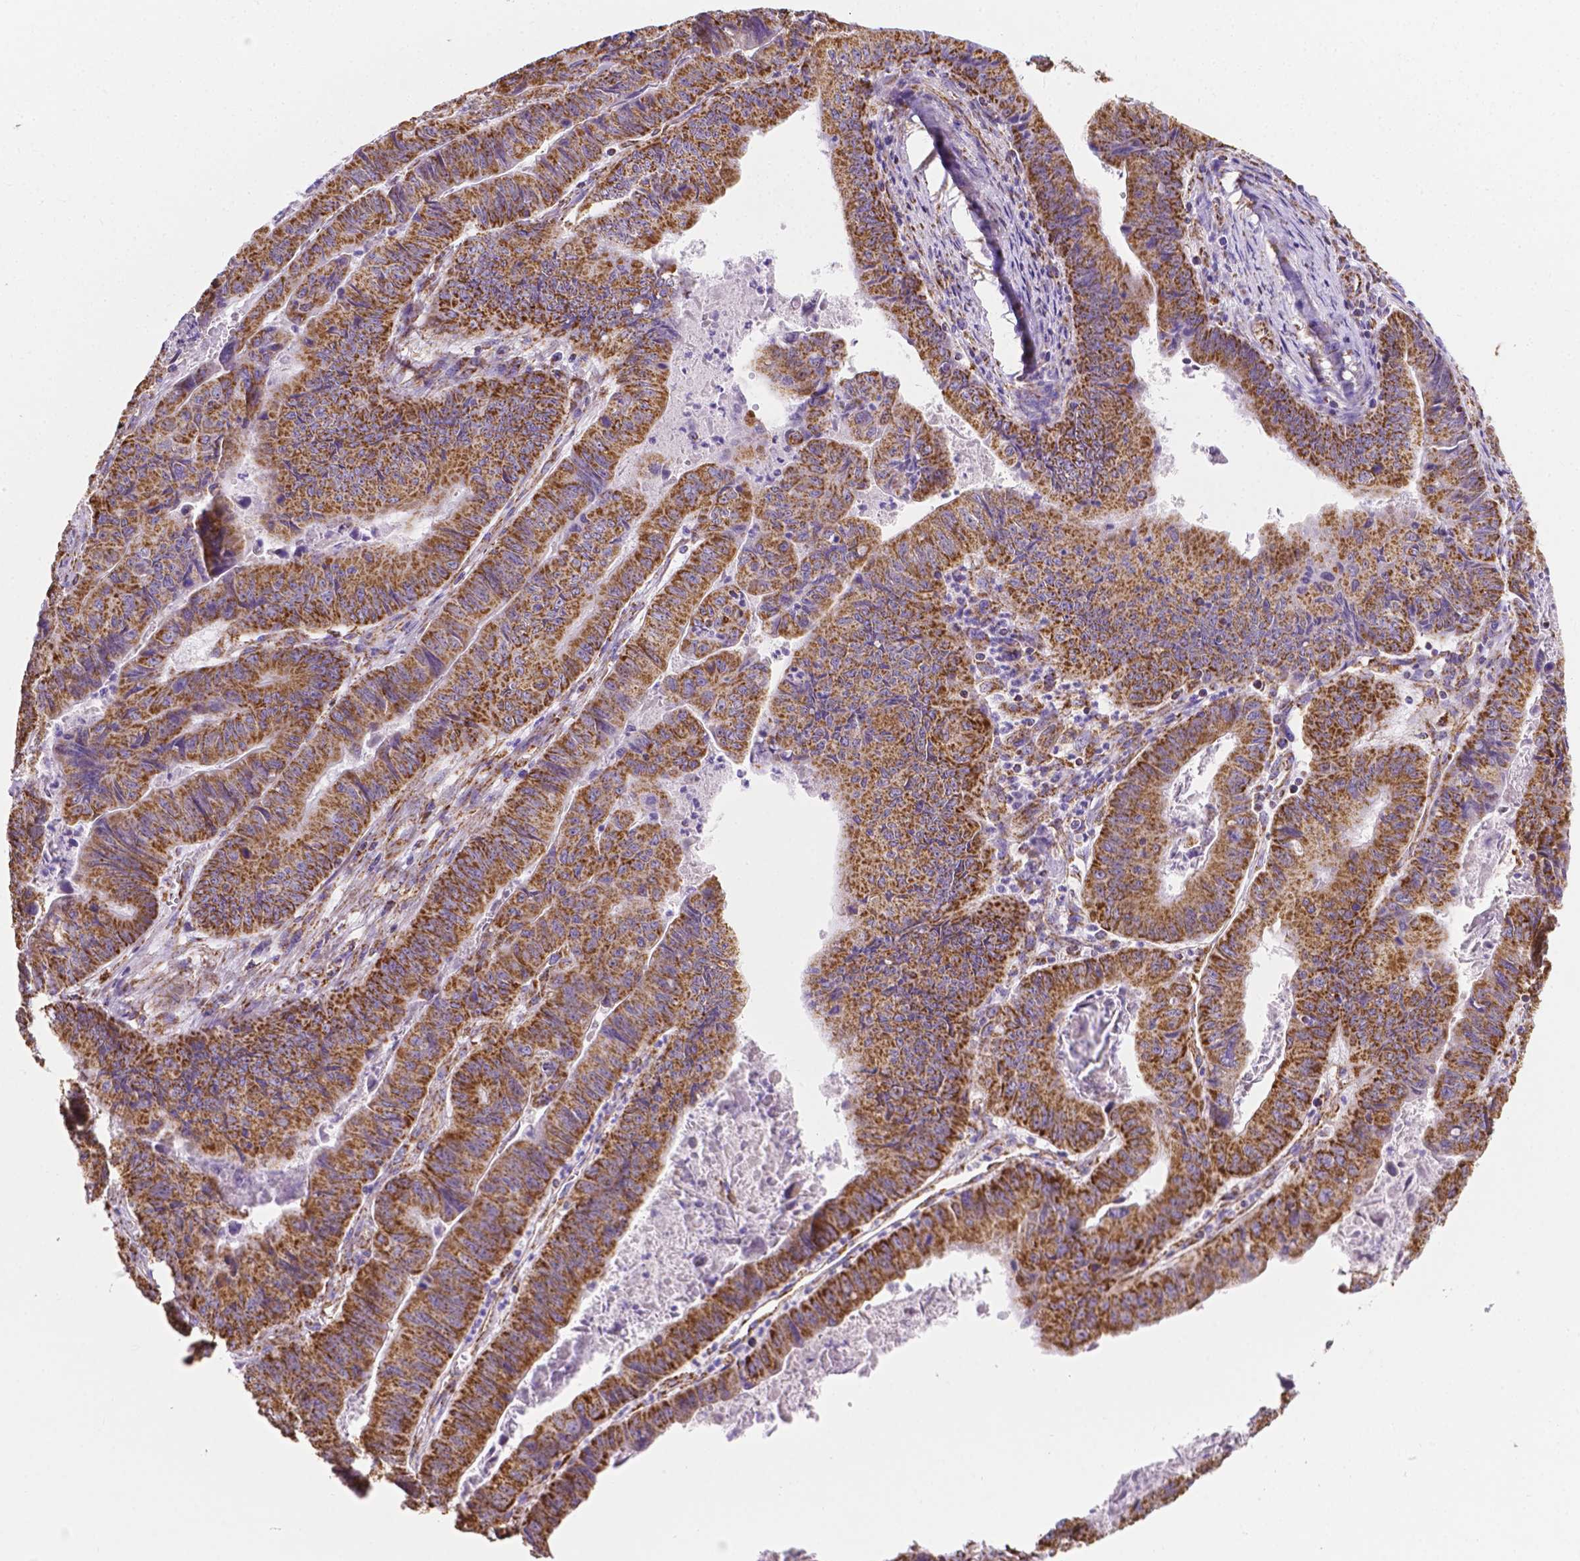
{"staining": {"intensity": "strong", "quantity": ">75%", "location": "cytoplasmic/membranous"}, "tissue": "stomach cancer", "cell_type": "Tumor cells", "image_type": "cancer", "snomed": [{"axis": "morphology", "description": "Adenocarcinoma, NOS"}, {"axis": "topography", "description": "Stomach, lower"}], "caption": "A high-resolution photomicrograph shows IHC staining of stomach adenocarcinoma, which displays strong cytoplasmic/membranous positivity in about >75% of tumor cells. Using DAB (3,3'-diaminobenzidine) (brown) and hematoxylin (blue) stains, captured at high magnification using brightfield microscopy.", "gene": "RMDN3", "patient": {"sex": "male", "age": 77}}